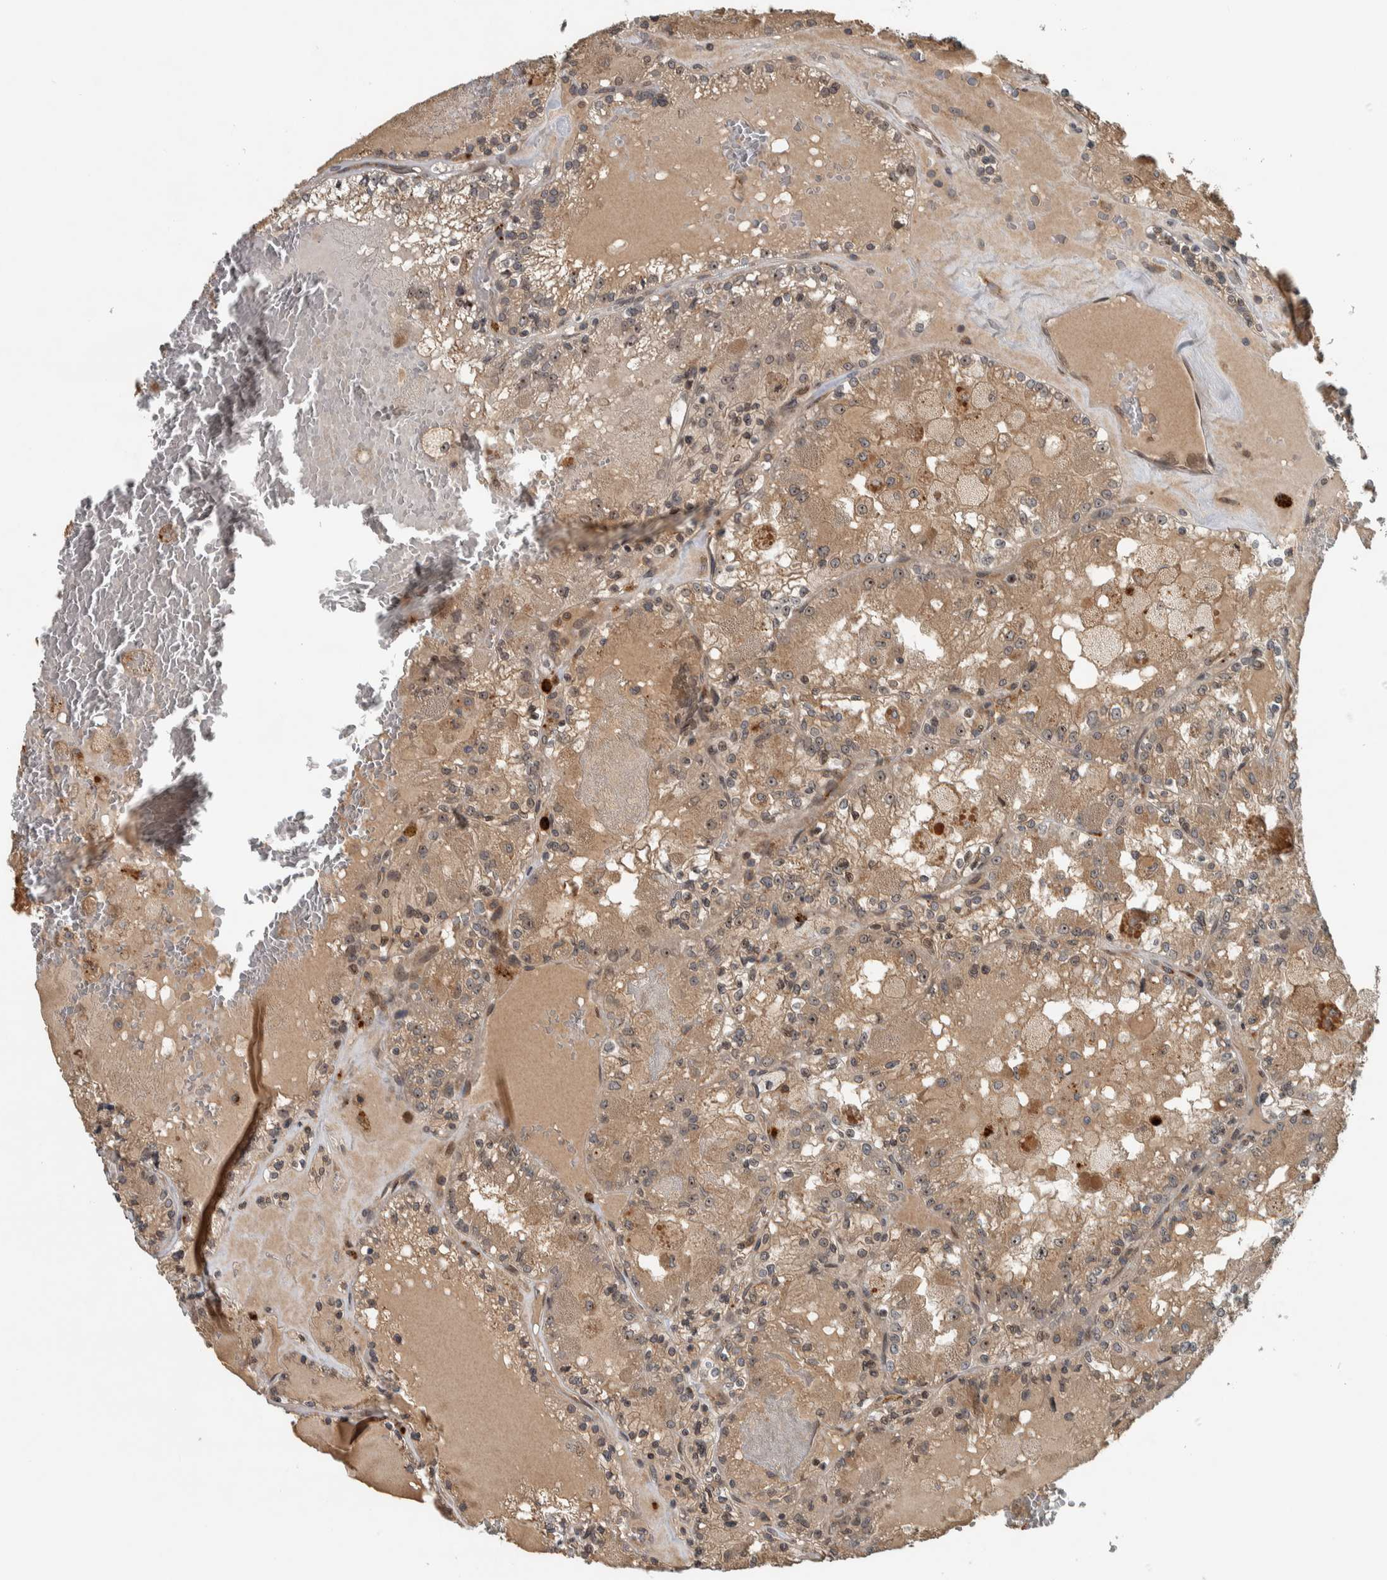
{"staining": {"intensity": "weak", "quantity": ">75%", "location": "cytoplasmic/membranous,nuclear"}, "tissue": "renal cancer", "cell_type": "Tumor cells", "image_type": "cancer", "snomed": [{"axis": "morphology", "description": "Adenocarcinoma, NOS"}, {"axis": "topography", "description": "Kidney"}], "caption": "High-power microscopy captured an immunohistochemistry photomicrograph of renal cancer, revealing weak cytoplasmic/membranous and nuclear staining in approximately >75% of tumor cells. (brown staining indicates protein expression, while blue staining denotes nuclei).", "gene": "XPO5", "patient": {"sex": "female", "age": 56}}